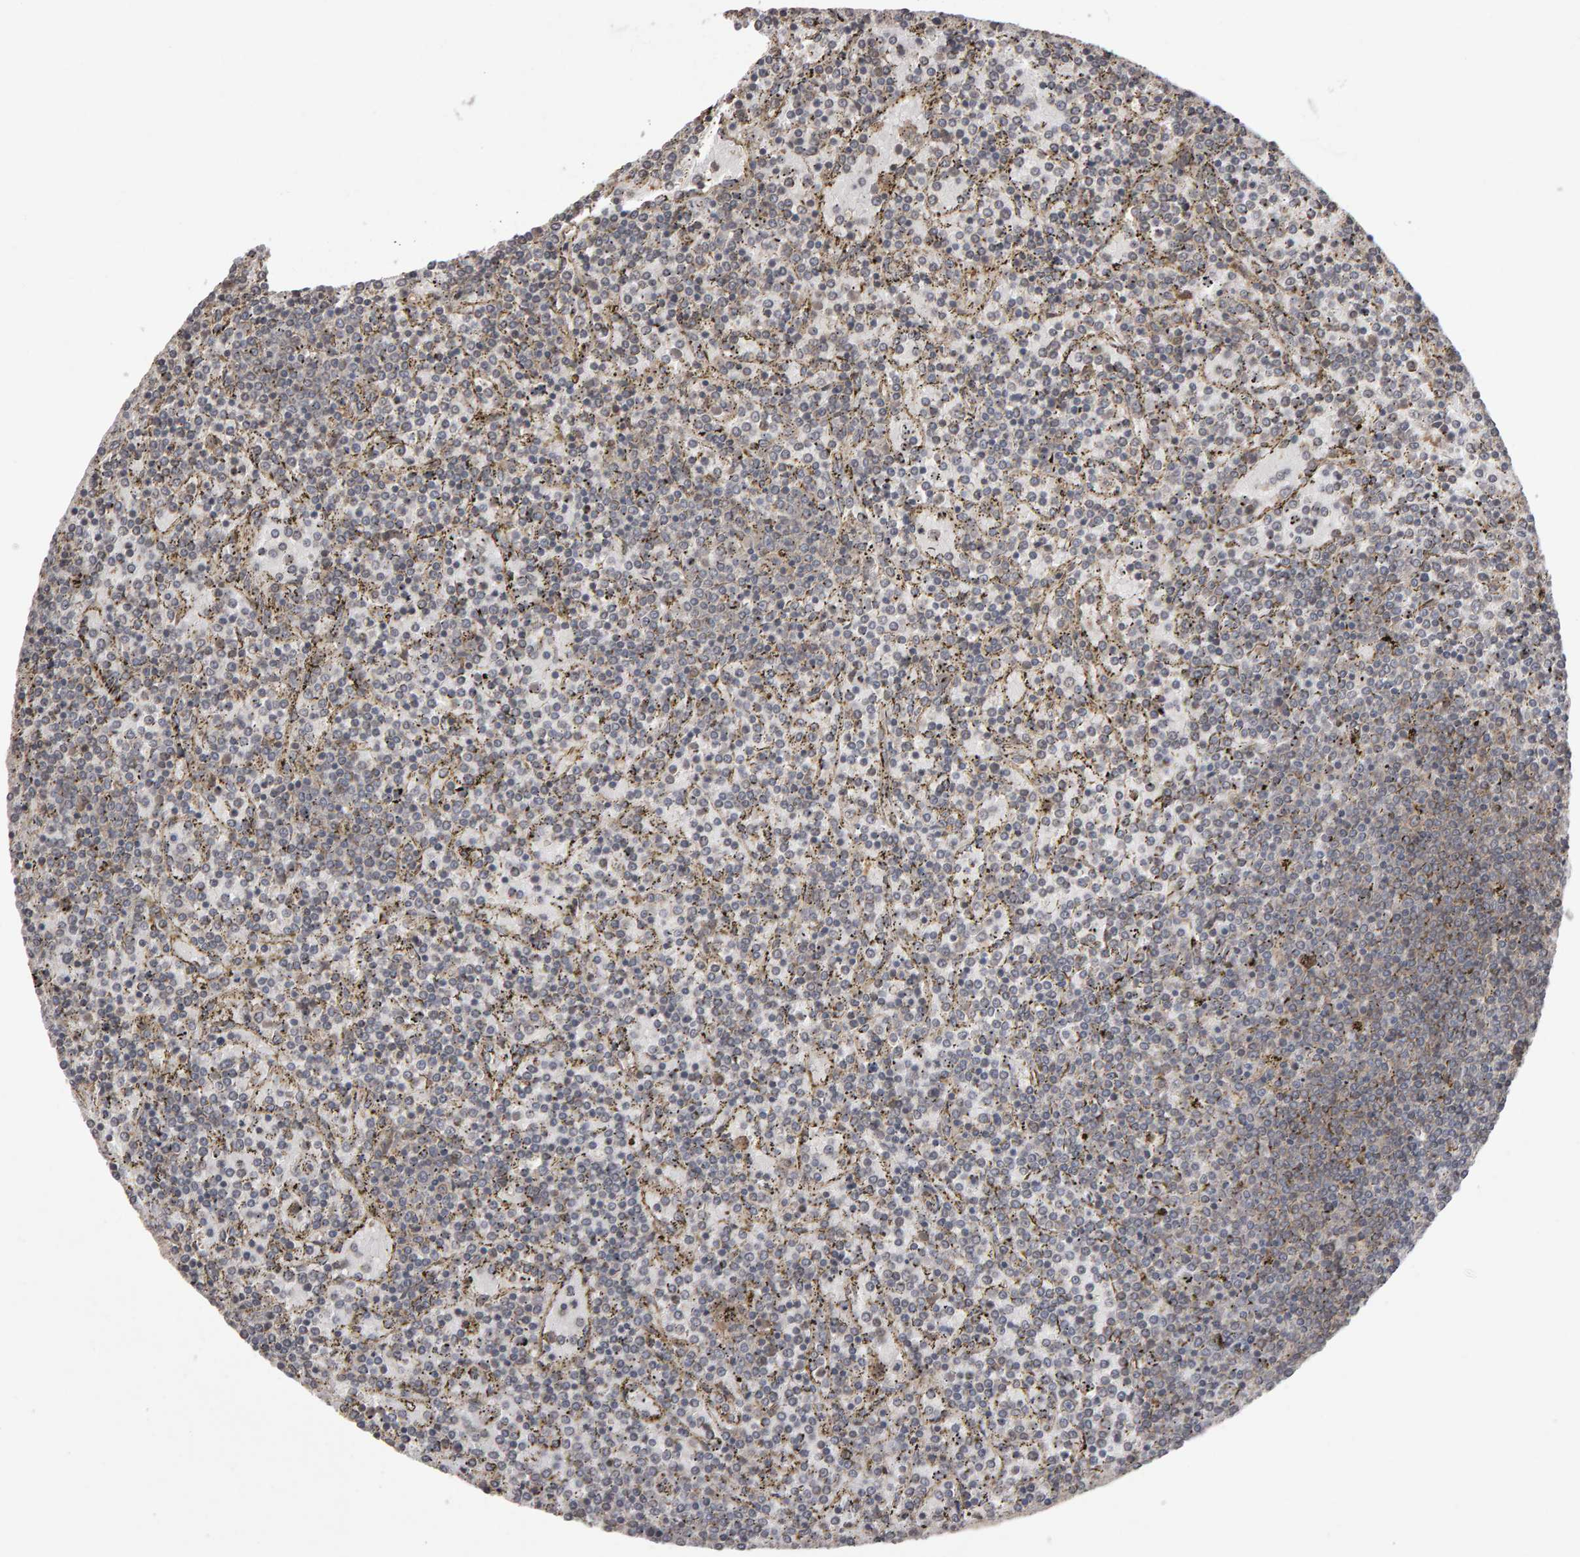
{"staining": {"intensity": "negative", "quantity": "none", "location": "none"}, "tissue": "lymphoma", "cell_type": "Tumor cells", "image_type": "cancer", "snomed": [{"axis": "morphology", "description": "Malignant lymphoma, non-Hodgkin's type, Low grade"}, {"axis": "topography", "description": "Spleen"}], "caption": "This is a histopathology image of immunohistochemistry staining of low-grade malignant lymphoma, non-Hodgkin's type, which shows no staining in tumor cells.", "gene": "SCRIB", "patient": {"sex": "female", "age": 77}}